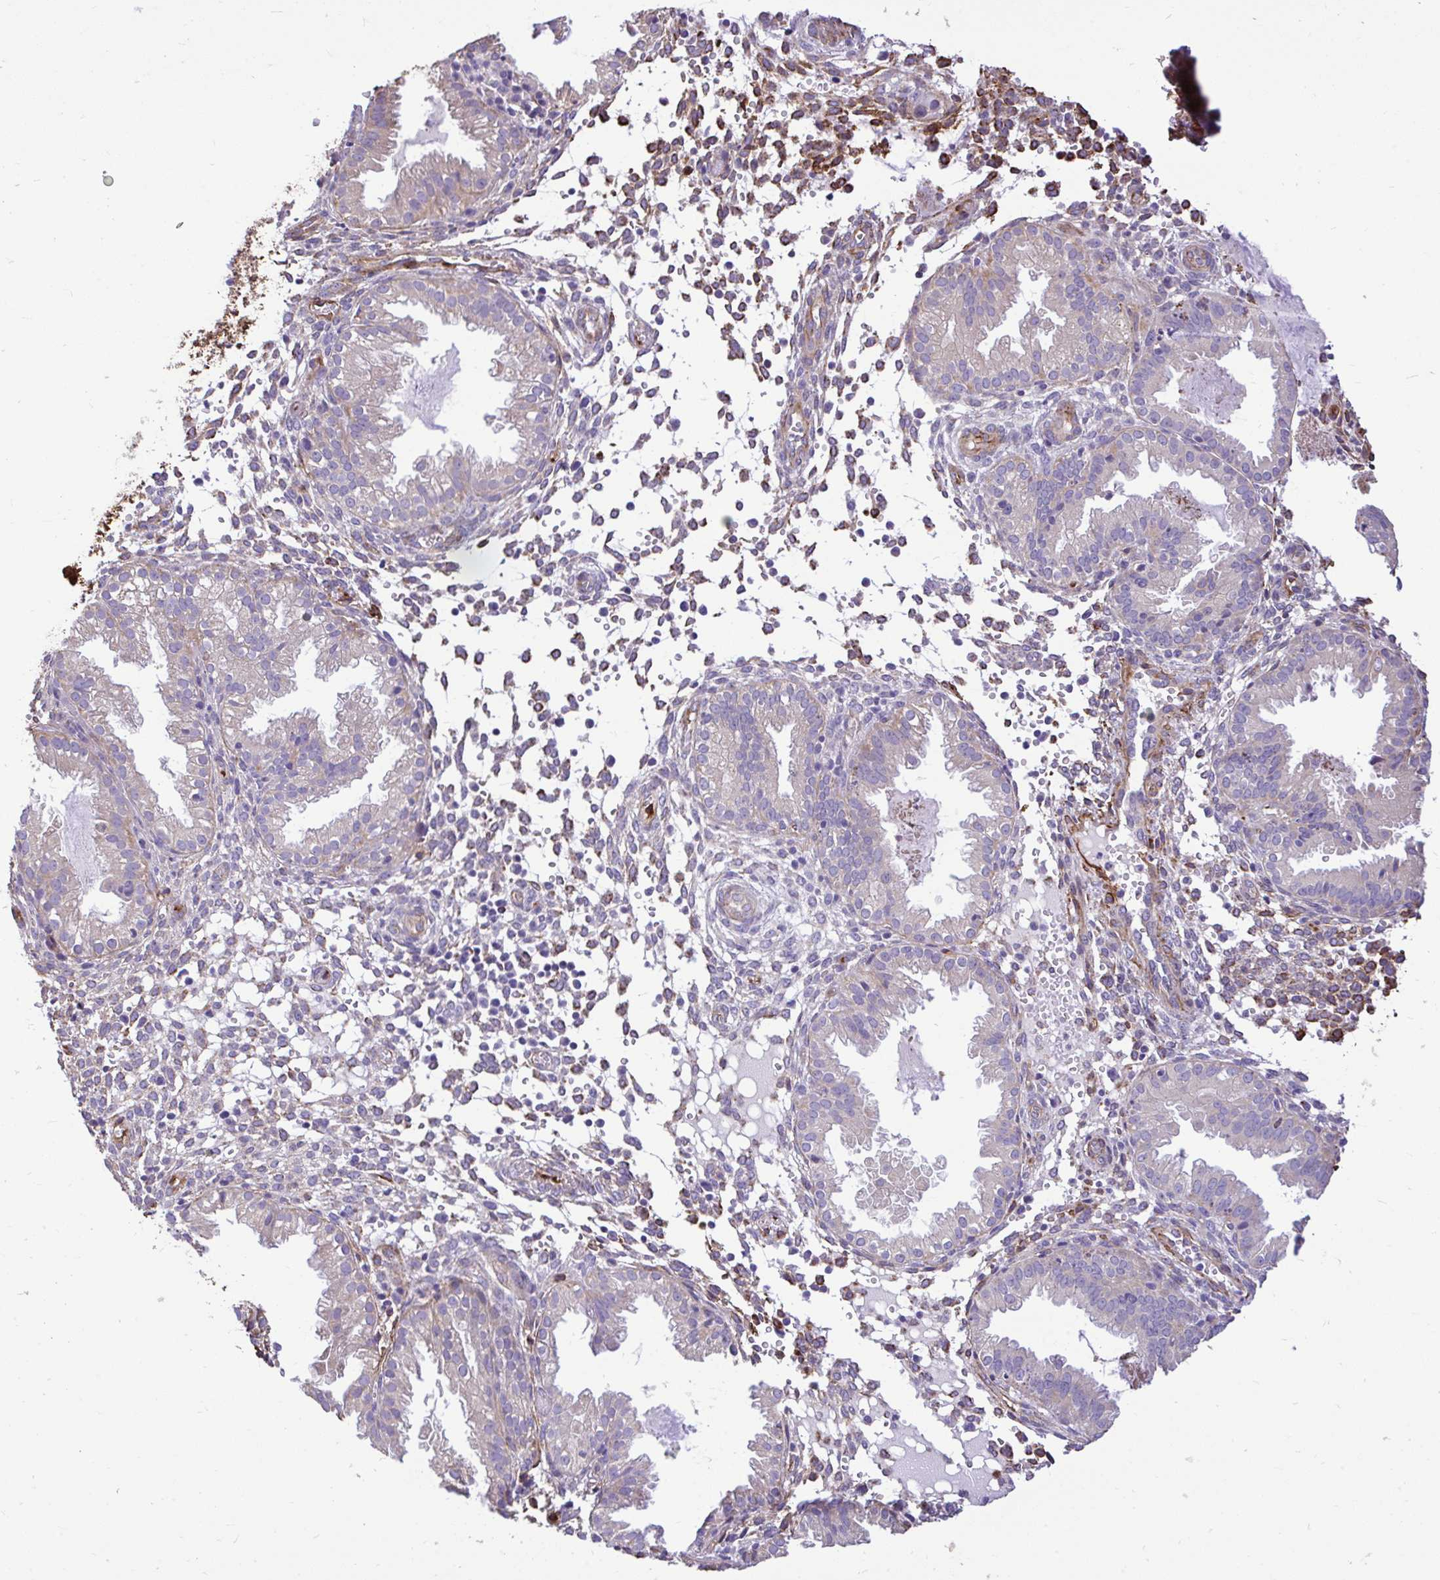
{"staining": {"intensity": "moderate", "quantity": "25%-75%", "location": "cytoplasmic/membranous"}, "tissue": "endometrium", "cell_type": "Cells in endometrial stroma", "image_type": "normal", "snomed": [{"axis": "morphology", "description": "Normal tissue, NOS"}, {"axis": "topography", "description": "Endometrium"}], "caption": "The image reveals staining of unremarkable endometrium, revealing moderate cytoplasmic/membranous protein expression (brown color) within cells in endometrial stroma. The staining is performed using DAB (3,3'-diaminobenzidine) brown chromogen to label protein expression. The nuclei are counter-stained blue using hematoxylin.", "gene": "PTPRK", "patient": {"sex": "female", "age": 33}}